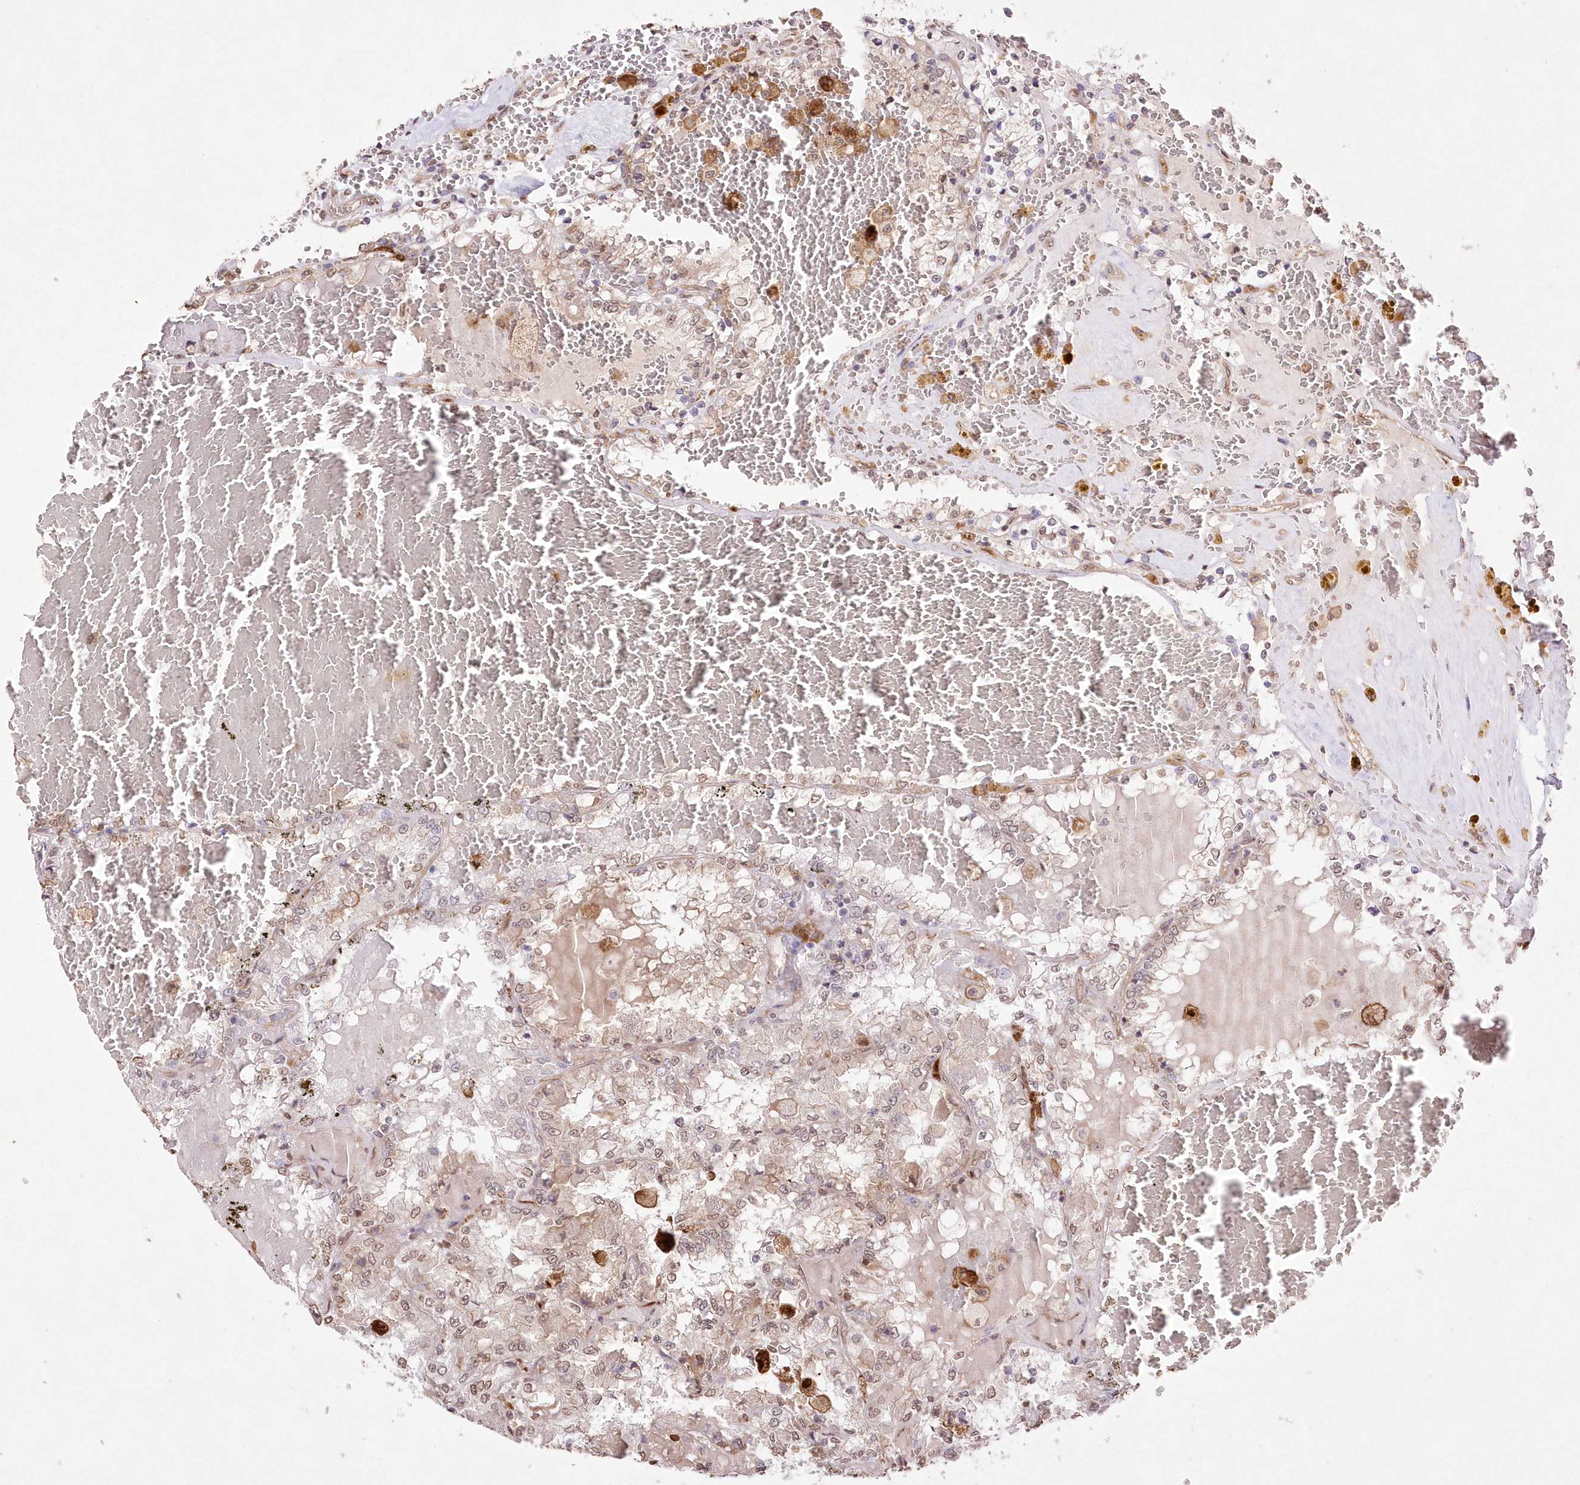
{"staining": {"intensity": "weak", "quantity": "25%-75%", "location": "nuclear"}, "tissue": "renal cancer", "cell_type": "Tumor cells", "image_type": "cancer", "snomed": [{"axis": "morphology", "description": "Adenocarcinoma, NOS"}, {"axis": "topography", "description": "Kidney"}], "caption": "Protein staining shows weak nuclear expression in approximately 25%-75% of tumor cells in renal cancer (adenocarcinoma). (DAB (3,3'-diaminobenzidine) = brown stain, brightfield microscopy at high magnification).", "gene": "FCHO2", "patient": {"sex": "female", "age": 56}}